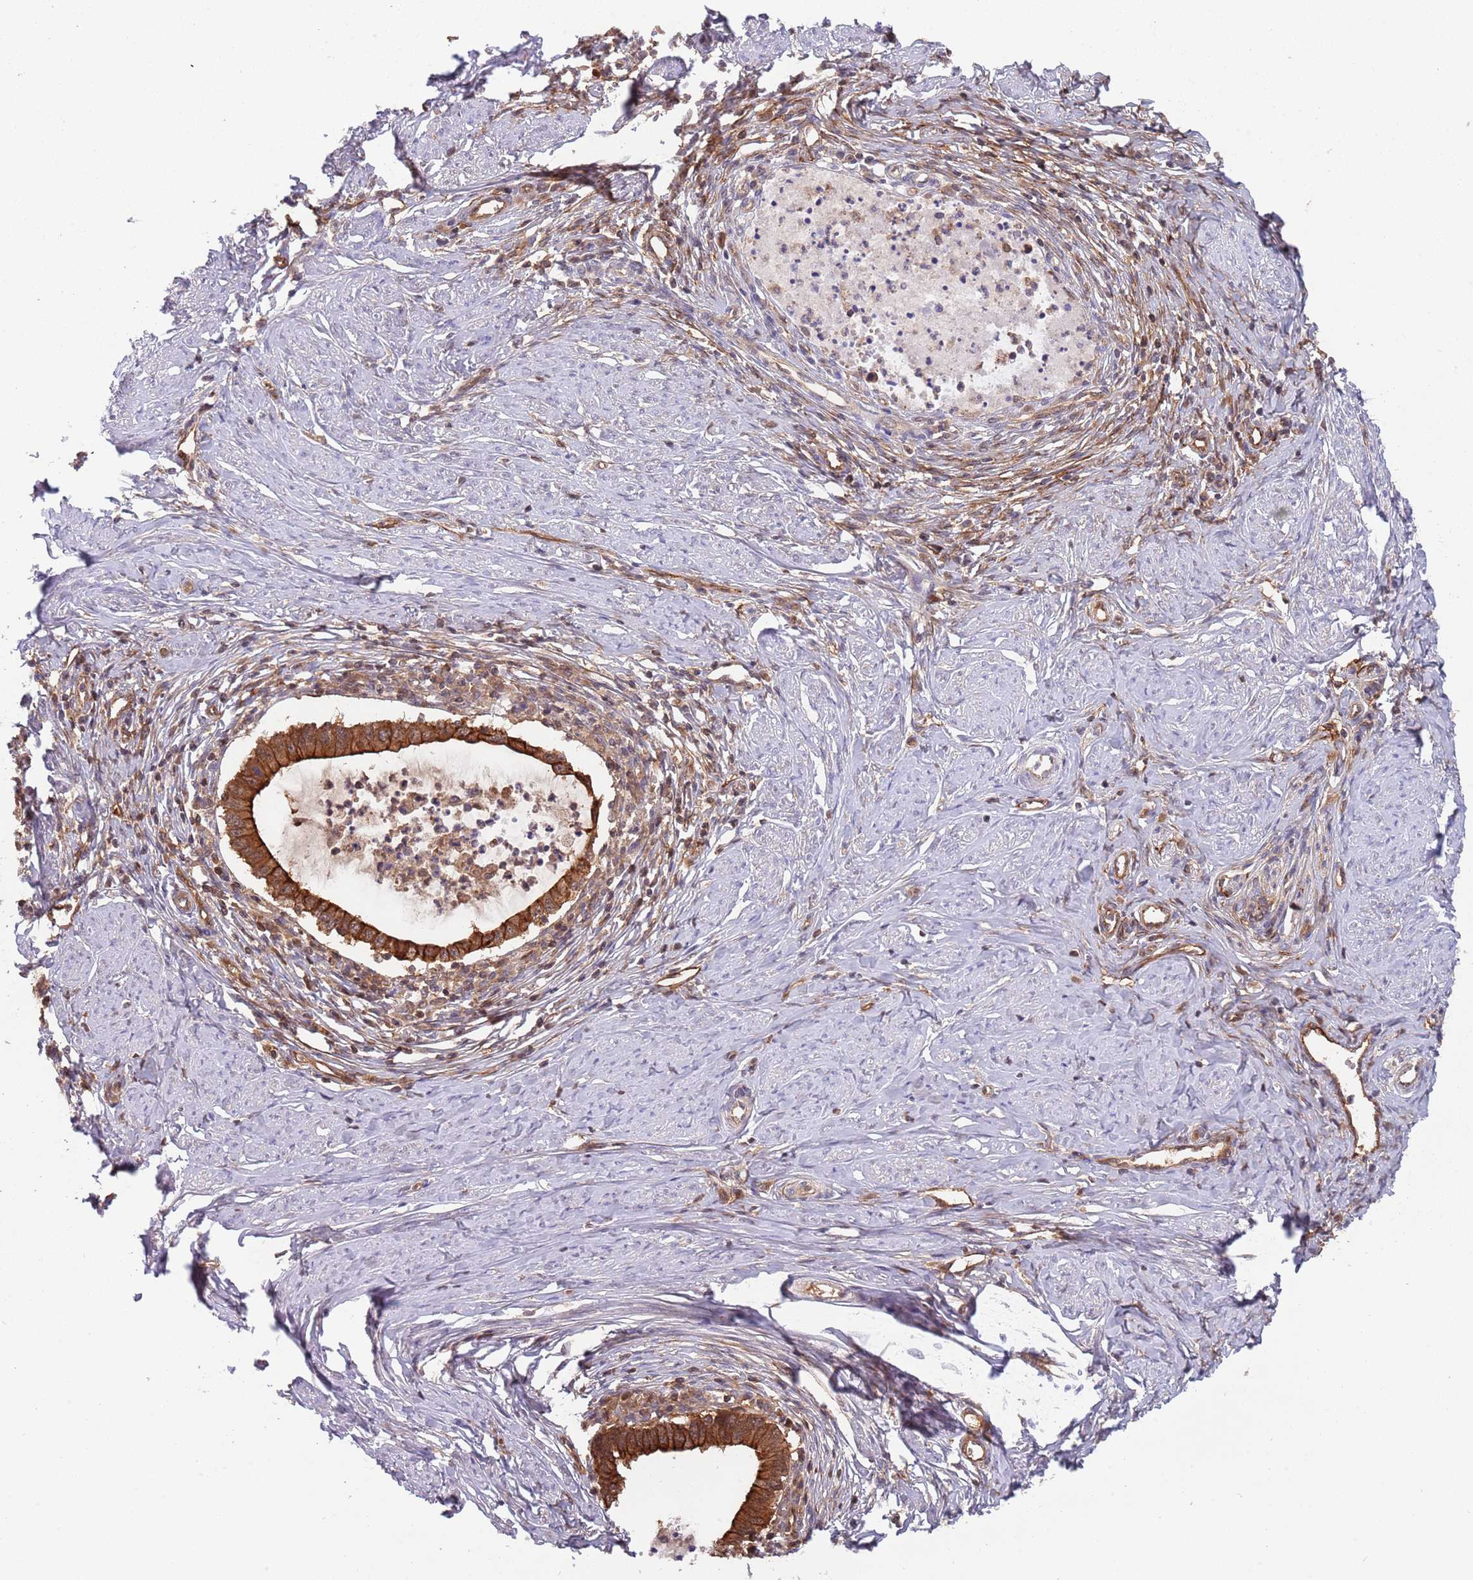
{"staining": {"intensity": "strong", "quantity": ">75%", "location": "cytoplasmic/membranous"}, "tissue": "cervical cancer", "cell_type": "Tumor cells", "image_type": "cancer", "snomed": [{"axis": "morphology", "description": "Adenocarcinoma, NOS"}, {"axis": "topography", "description": "Cervix"}], "caption": "Cervical cancer stained with a brown dye exhibits strong cytoplasmic/membranous positive staining in approximately >75% of tumor cells.", "gene": "GSDMD", "patient": {"sex": "female", "age": 36}}